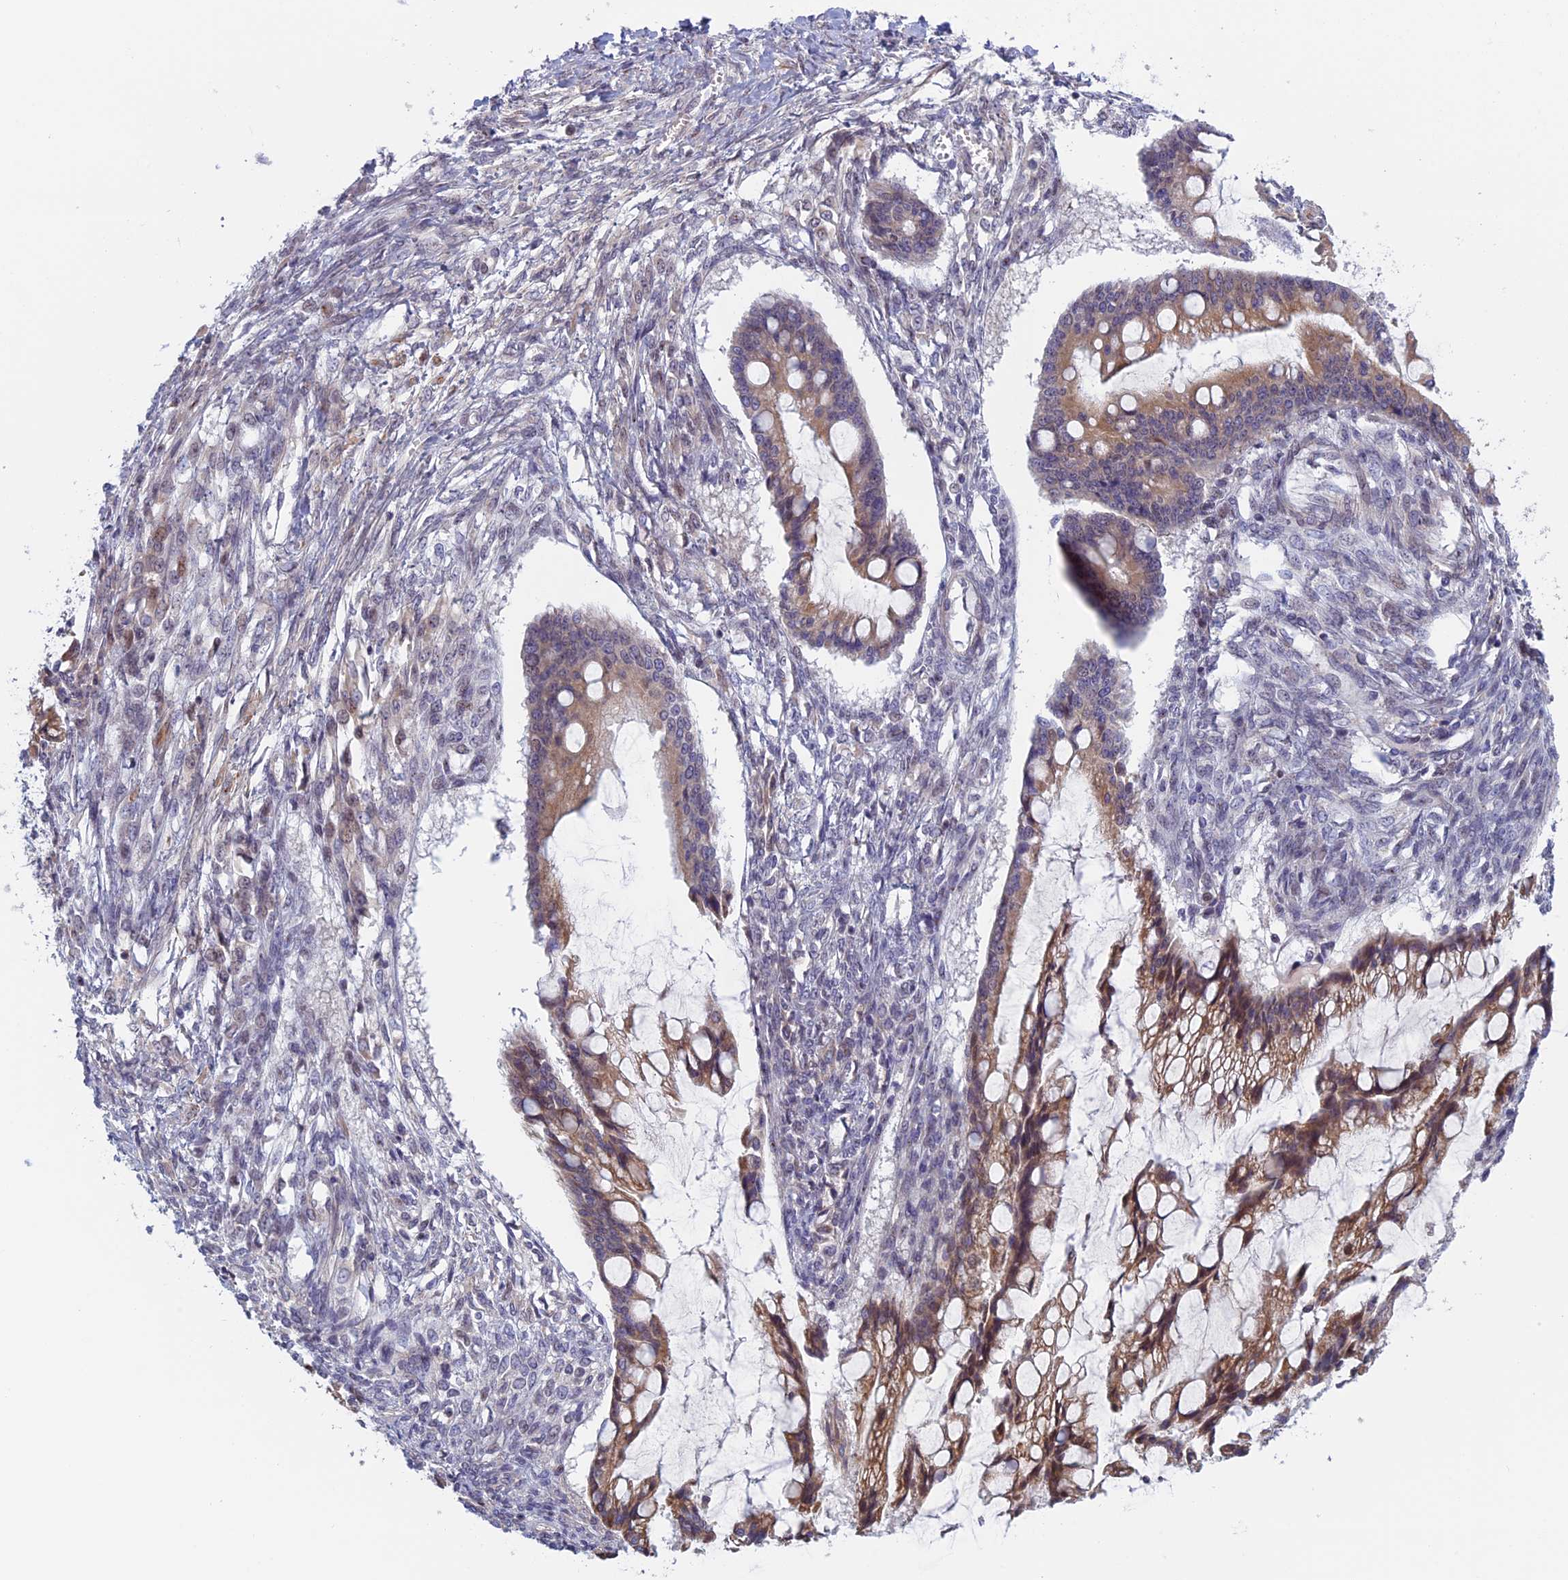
{"staining": {"intensity": "weak", "quantity": ">75%", "location": "cytoplasmic/membranous"}, "tissue": "ovarian cancer", "cell_type": "Tumor cells", "image_type": "cancer", "snomed": [{"axis": "morphology", "description": "Cystadenocarcinoma, mucinous, NOS"}, {"axis": "topography", "description": "Ovary"}], "caption": "A brown stain highlights weak cytoplasmic/membranous staining of a protein in human ovarian cancer tumor cells.", "gene": "FADS1", "patient": {"sex": "female", "age": 73}}